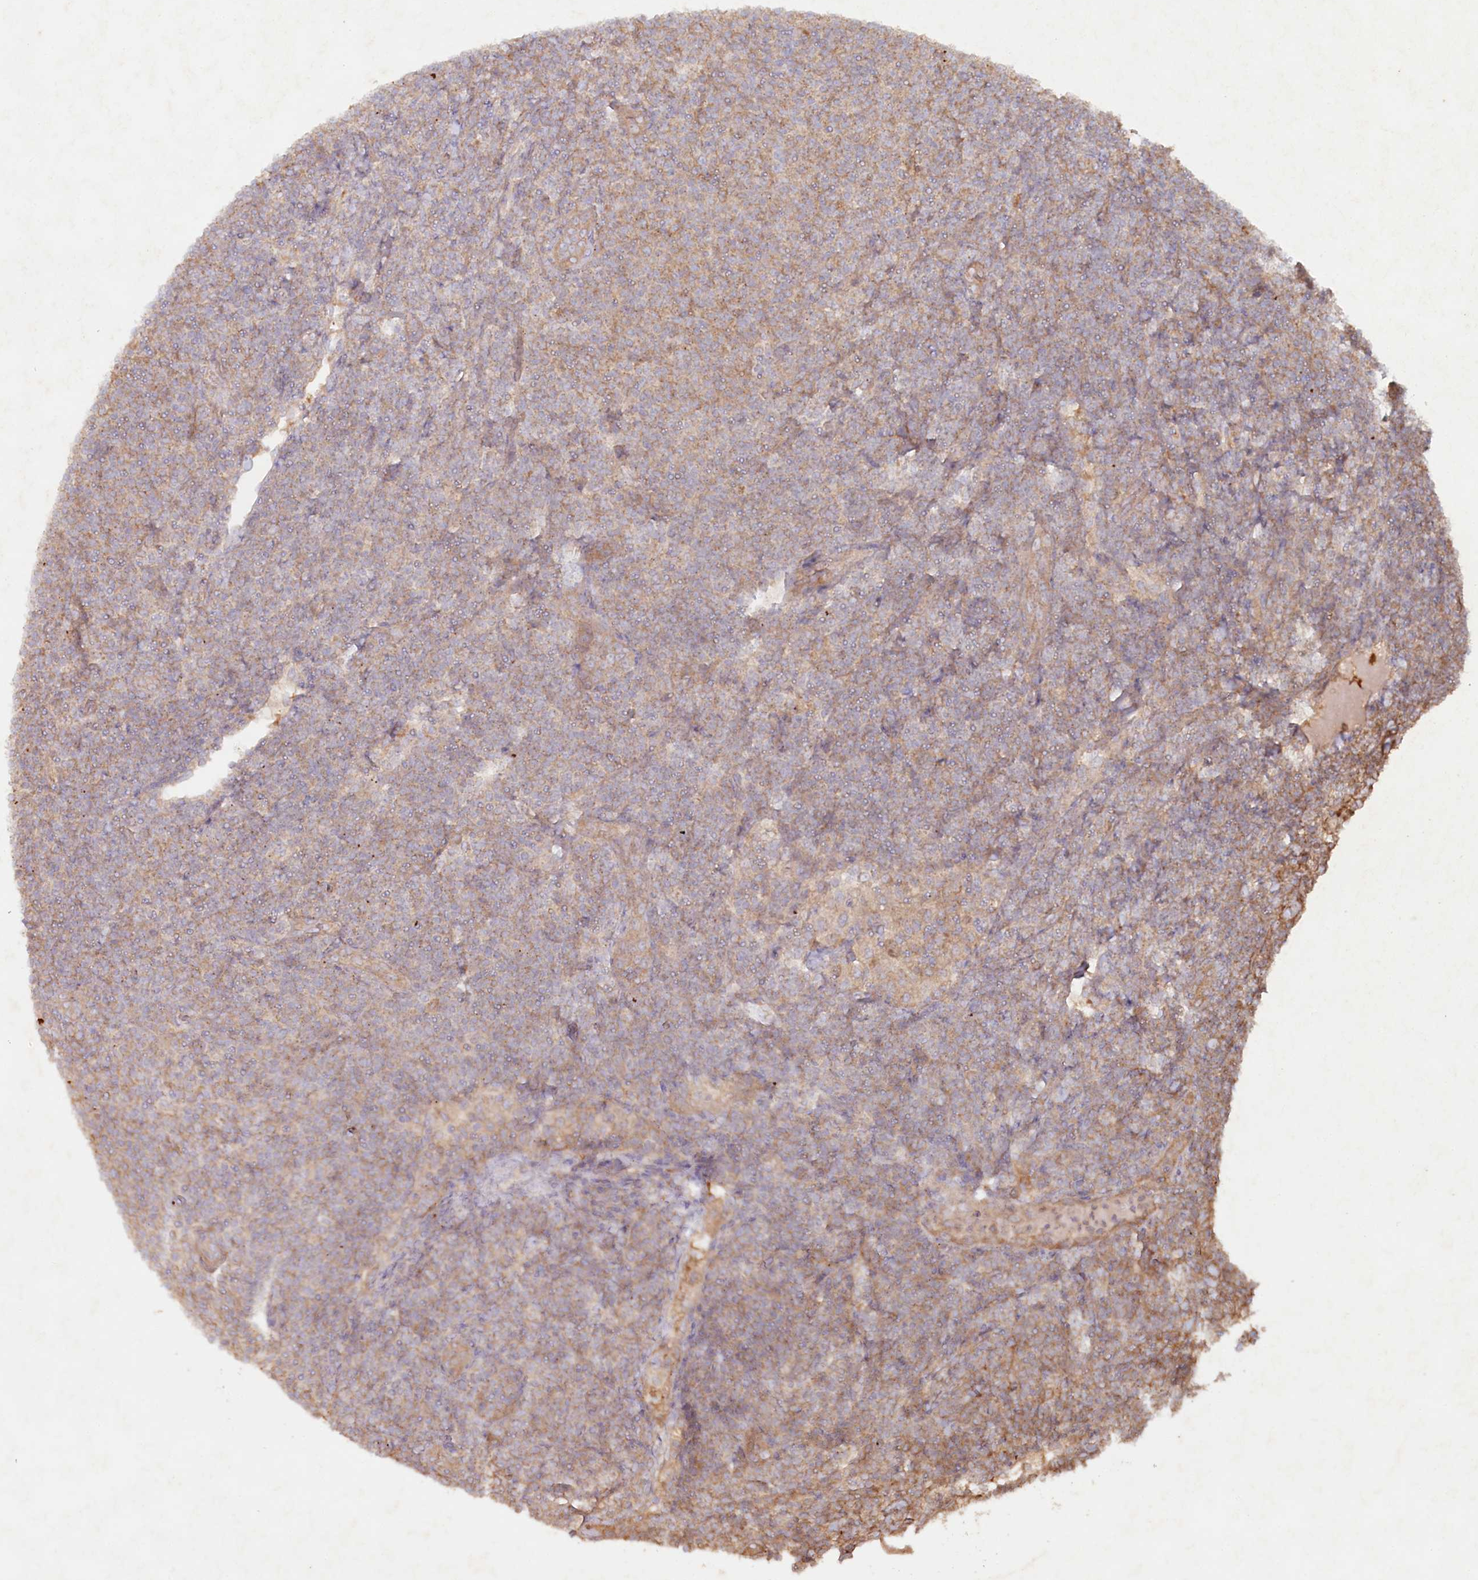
{"staining": {"intensity": "moderate", "quantity": ">75%", "location": "cytoplasmic/membranous"}, "tissue": "lymphoma", "cell_type": "Tumor cells", "image_type": "cancer", "snomed": [{"axis": "morphology", "description": "Malignant lymphoma, non-Hodgkin's type, Low grade"}, {"axis": "topography", "description": "Lymph node"}], "caption": "Moderate cytoplasmic/membranous positivity for a protein is identified in about >75% of tumor cells of malignant lymphoma, non-Hodgkin's type (low-grade) using IHC.", "gene": "TNIP1", "patient": {"sex": "male", "age": 66}}